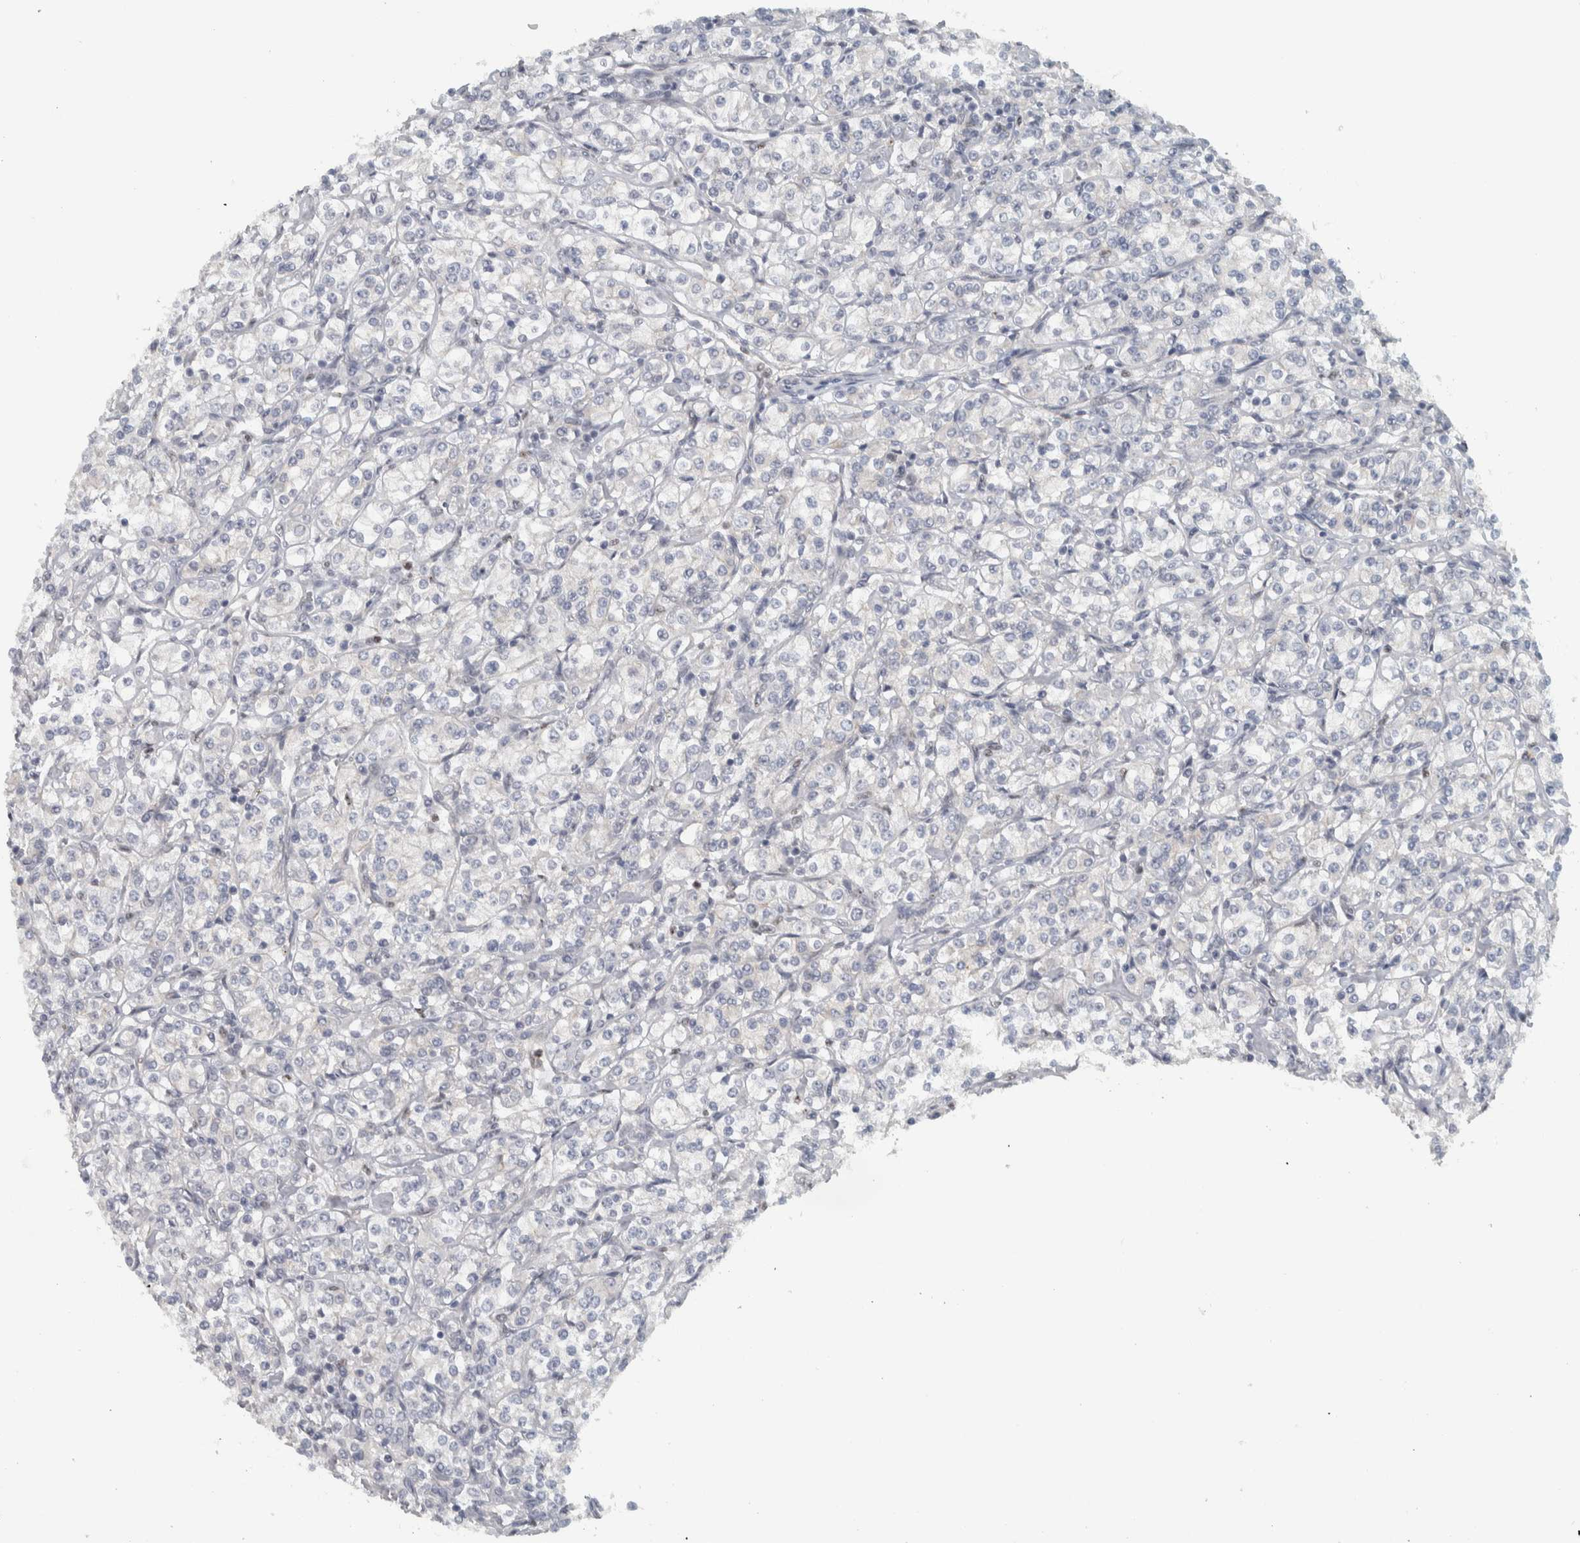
{"staining": {"intensity": "negative", "quantity": "none", "location": "none"}, "tissue": "renal cancer", "cell_type": "Tumor cells", "image_type": "cancer", "snomed": [{"axis": "morphology", "description": "Adenocarcinoma, NOS"}, {"axis": "topography", "description": "Kidney"}], "caption": "Immunohistochemistry (IHC) image of neoplastic tissue: renal cancer (adenocarcinoma) stained with DAB shows no significant protein expression in tumor cells.", "gene": "ADPRM", "patient": {"sex": "male", "age": 77}}